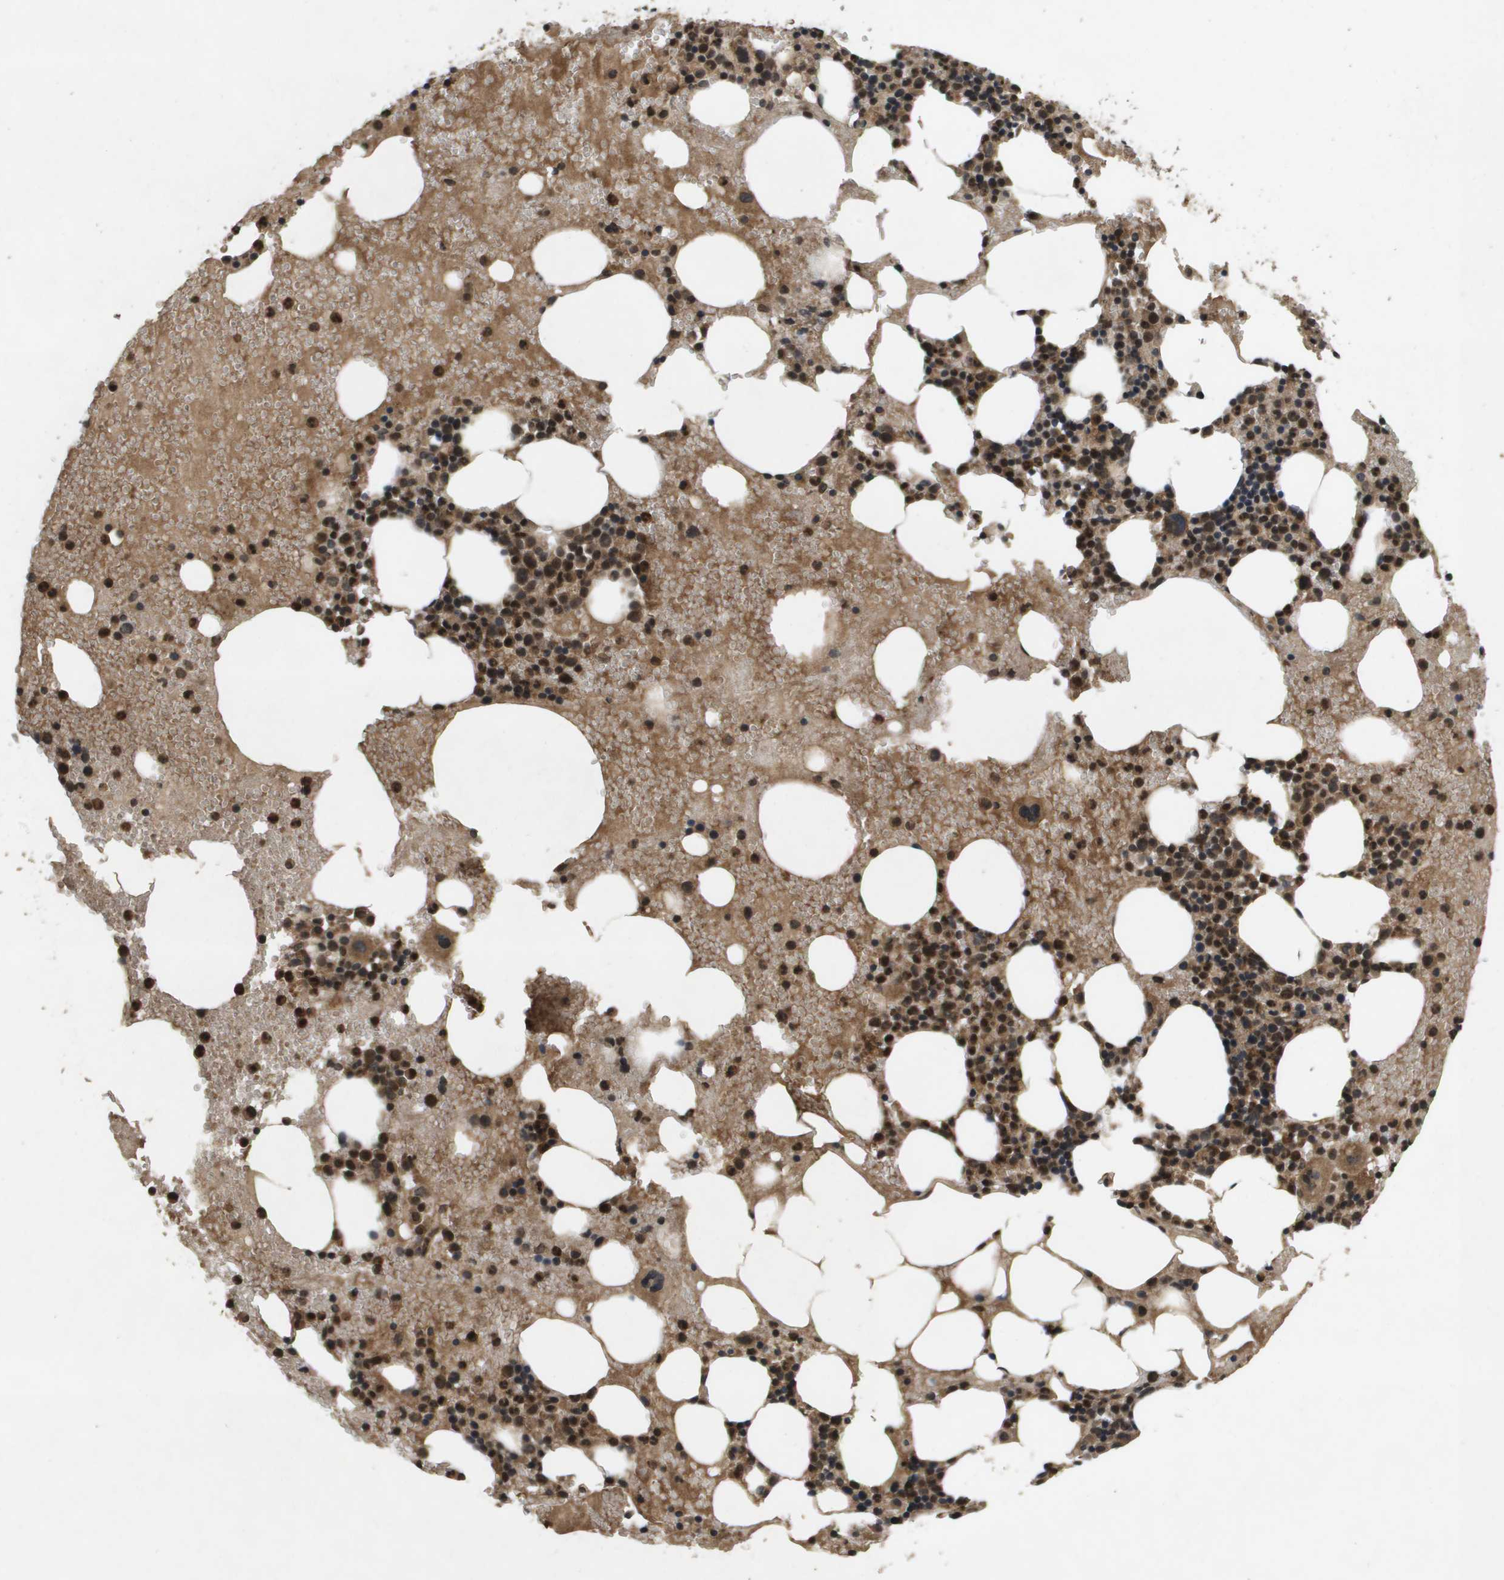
{"staining": {"intensity": "moderate", "quantity": ">75%", "location": "cytoplasmic/membranous"}, "tissue": "bone marrow", "cell_type": "Hematopoietic cells", "image_type": "normal", "snomed": [{"axis": "morphology", "description": "Normal tissue, NOS"}, {"axis": "morphology", "description": "Inflammation, NOS"}, {"axis": "topography", "description": "Bone marrow"}], "caption": "Benign bone marrow was stained to show a protein in brown. There is medium levels of moderate cytoplasmic/membranous expression in about >75% of hematopoietic cells.", "gene": "SPTLC1", "patient": {"sex": "female", "age": 78}}